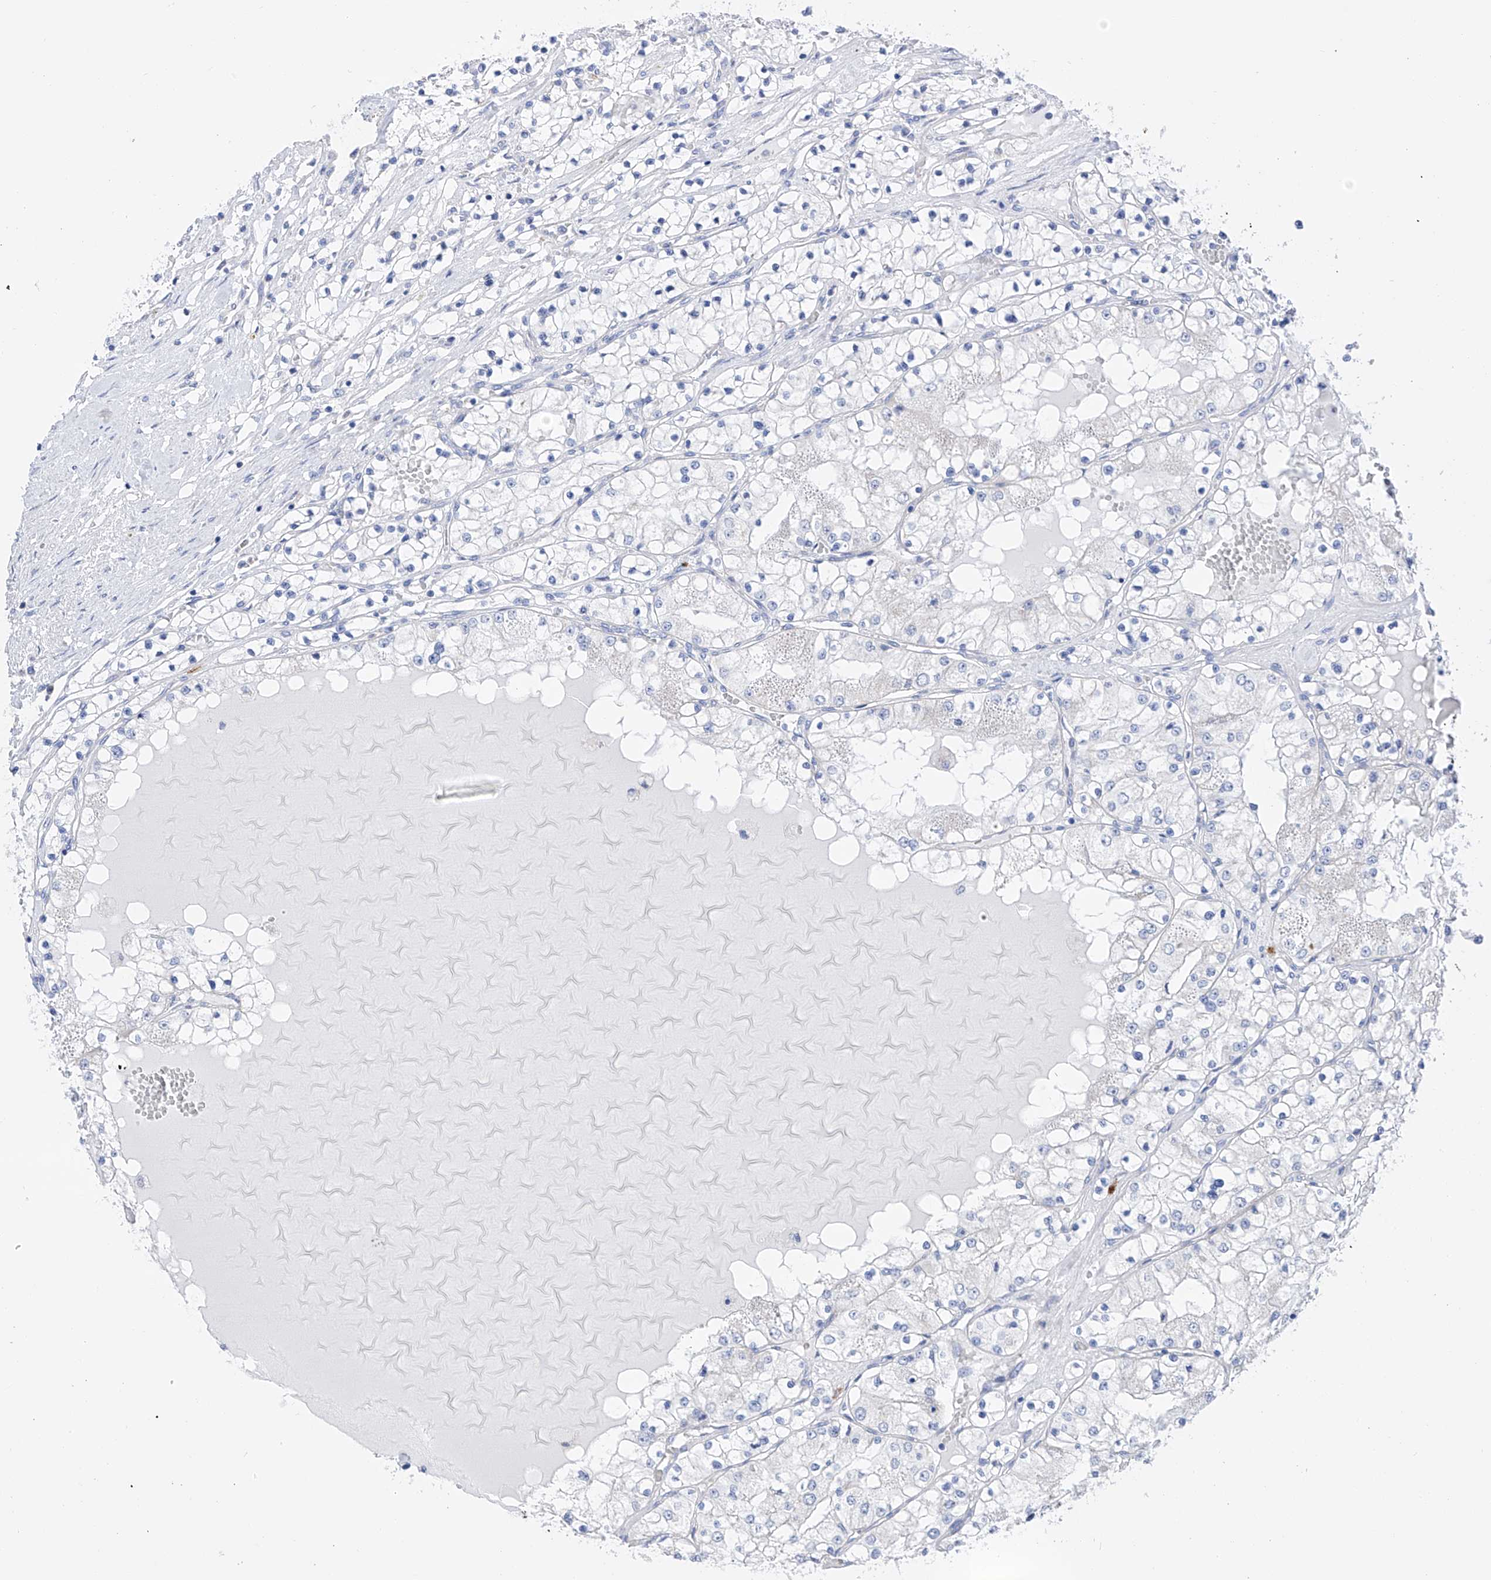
{"staining": {"intensity": "negative", "quantity": "none", "location": "none"}, "tissue": "renal cancer", "cell_type": "Tumor cells", "image_type": "cancer", "snomed": [{"axis": "morphology", "description": "Normal tissue, NOS"}, {"axis": "morphology", "description": "Adenocarcinoma, NOS"}, {"axis": "topography", "description": "Kidney"}], "caption": "Renal cancer stained for a protein using IHC exhibits no expression tumor cells.", "gene": "FLG", "patient": {"sex": "male", "age": 68}}